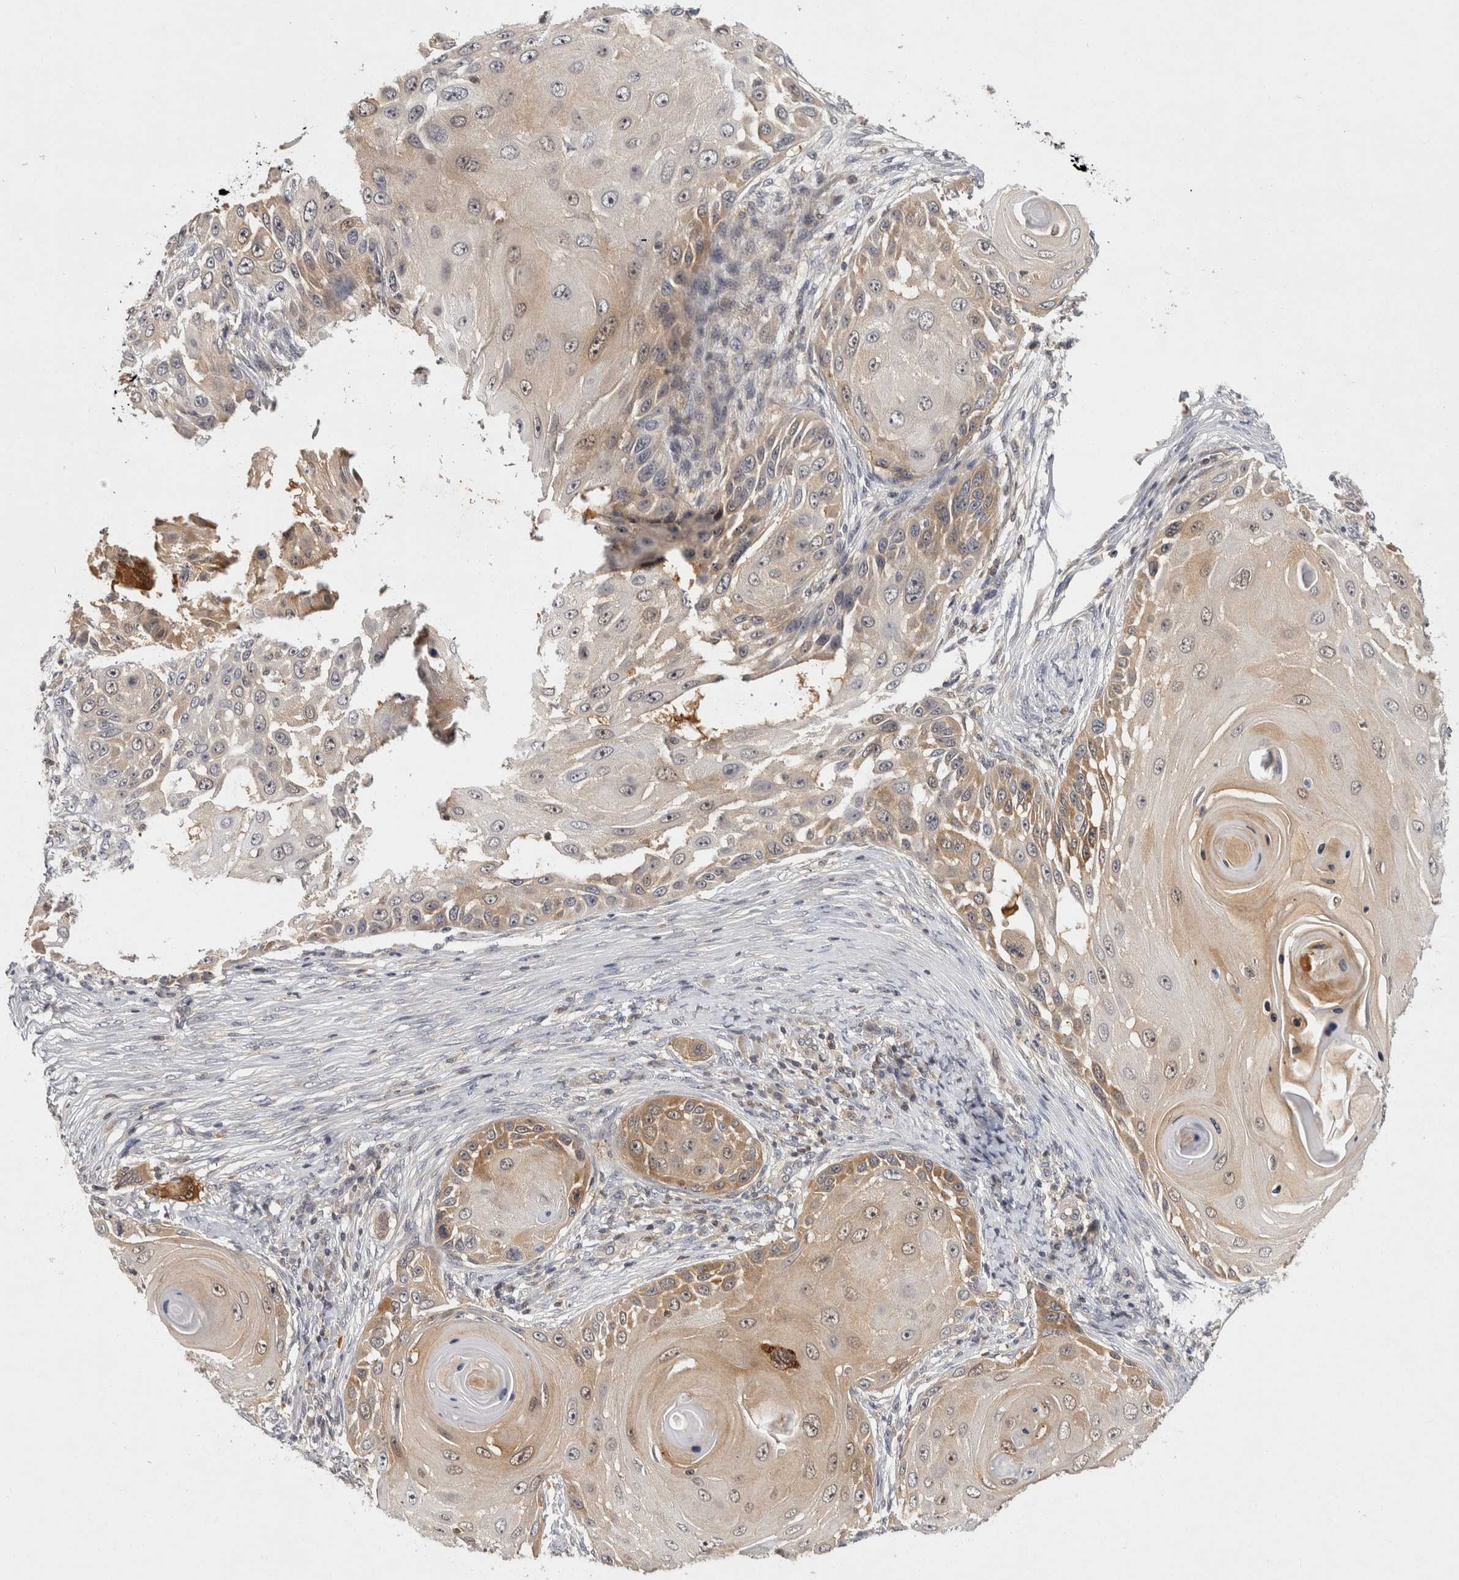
{"staining": {"intensity": "moderate", "quantity": "25%-75%", "location": "cytoplasmic/membranous"}, "tissue": "skin cancer", "cell_type": "Tumor cells", "image_type": "cancer", "snomed": [{"axis": "morphology", "description": "Squamous cell carcinoma, NOS"}, {"axis": "topography", "description": "Skin"}], "caption": "Skin squamous cell carcinoma stained for a protein reveals moderate cytoplasmic/membranous positivity in tumor cells.", "gene": "ACAT2", "patient": {"sex": "female", "age": 44}}